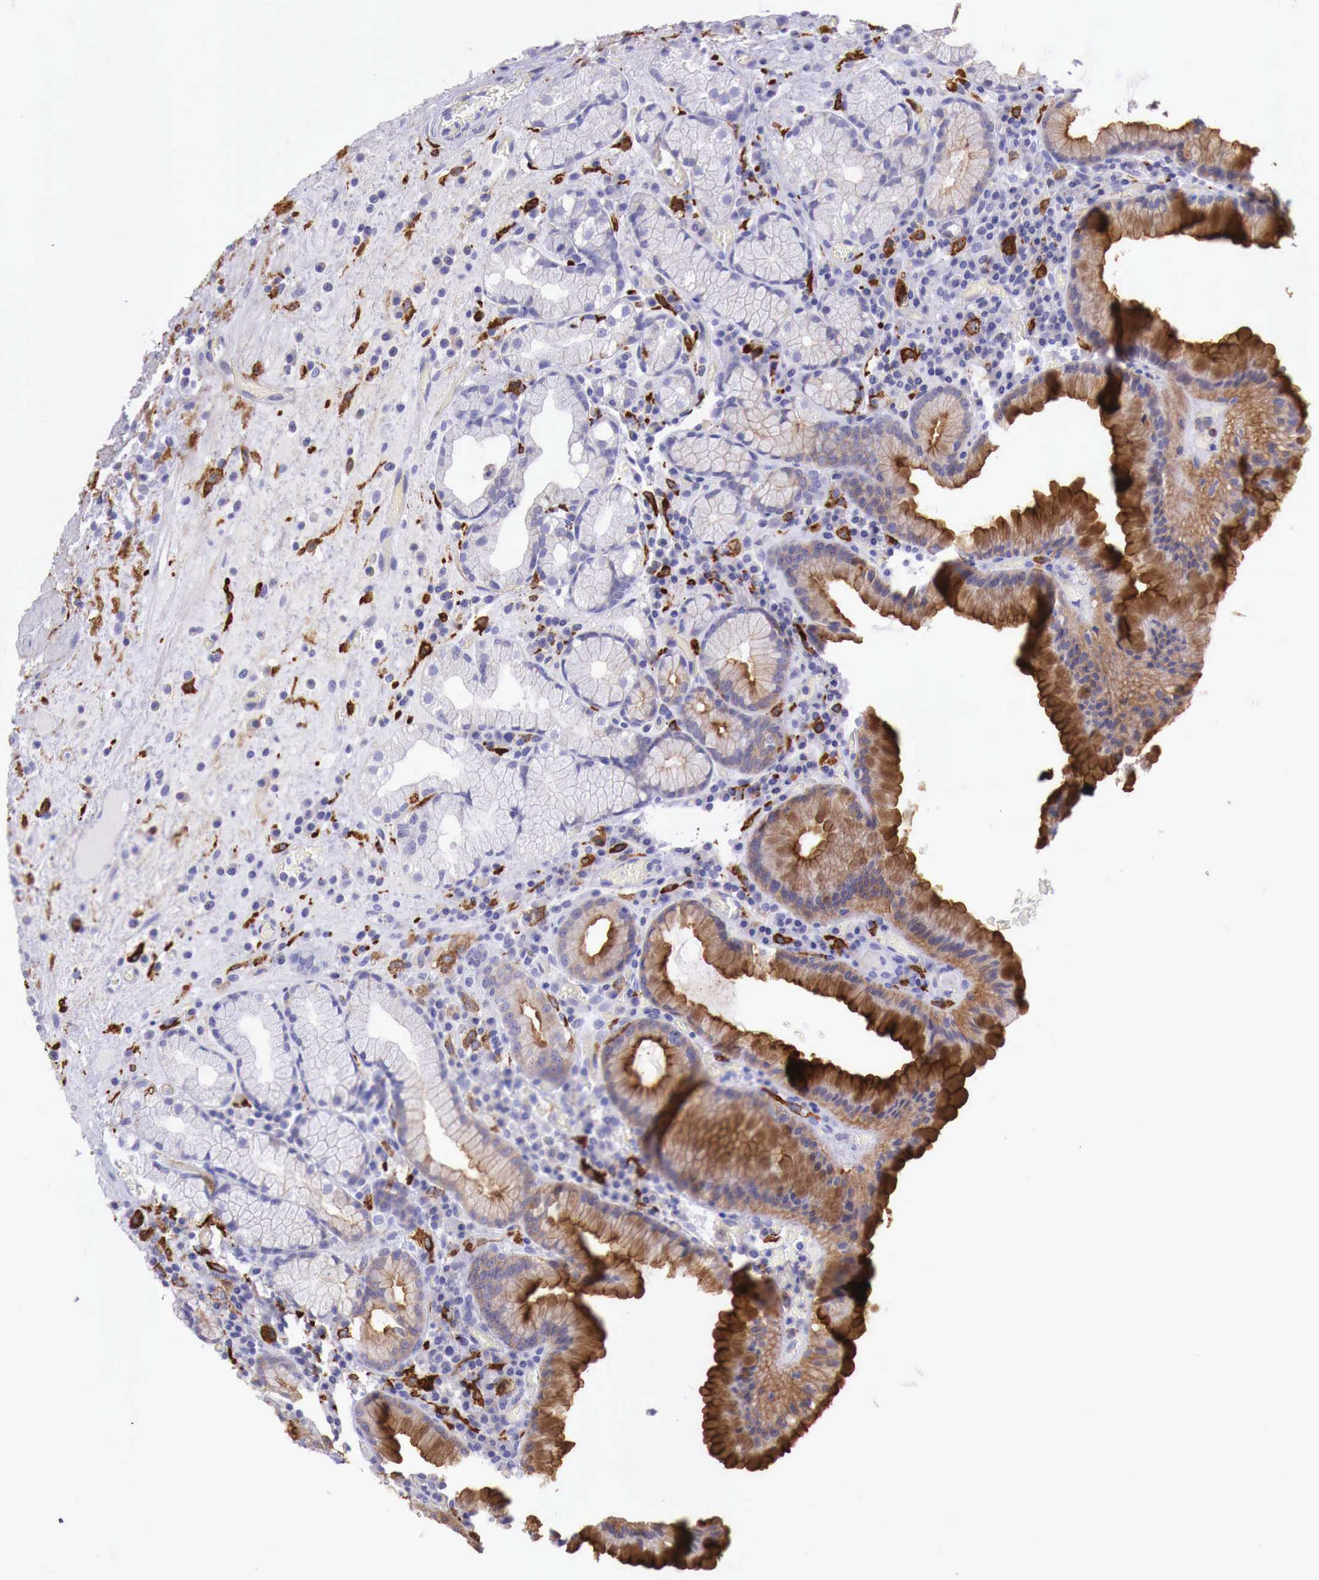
{"staining": {"intensity": "moderate", "quantity": "25%-75%", "location": "cytoplasmic/membranous"}, "tissue": "stomach", "cell_type": "Glandular cells", "image_type": "normal", "snomed": [{"axis": "morphology", "description": "Normal tissue, NOS"}, {"axis": "topography", "description": "Stomach, lower"}, {"axis": "topography", "description": "Duodenum"}], "caption": "The micrograph displays a brown stain indicating the presence of a protein in the cytoplasmic/membranous of glandular cells in stomach.", "gene": "MSR1", "patient": {"sex": "male", "age": 84}}